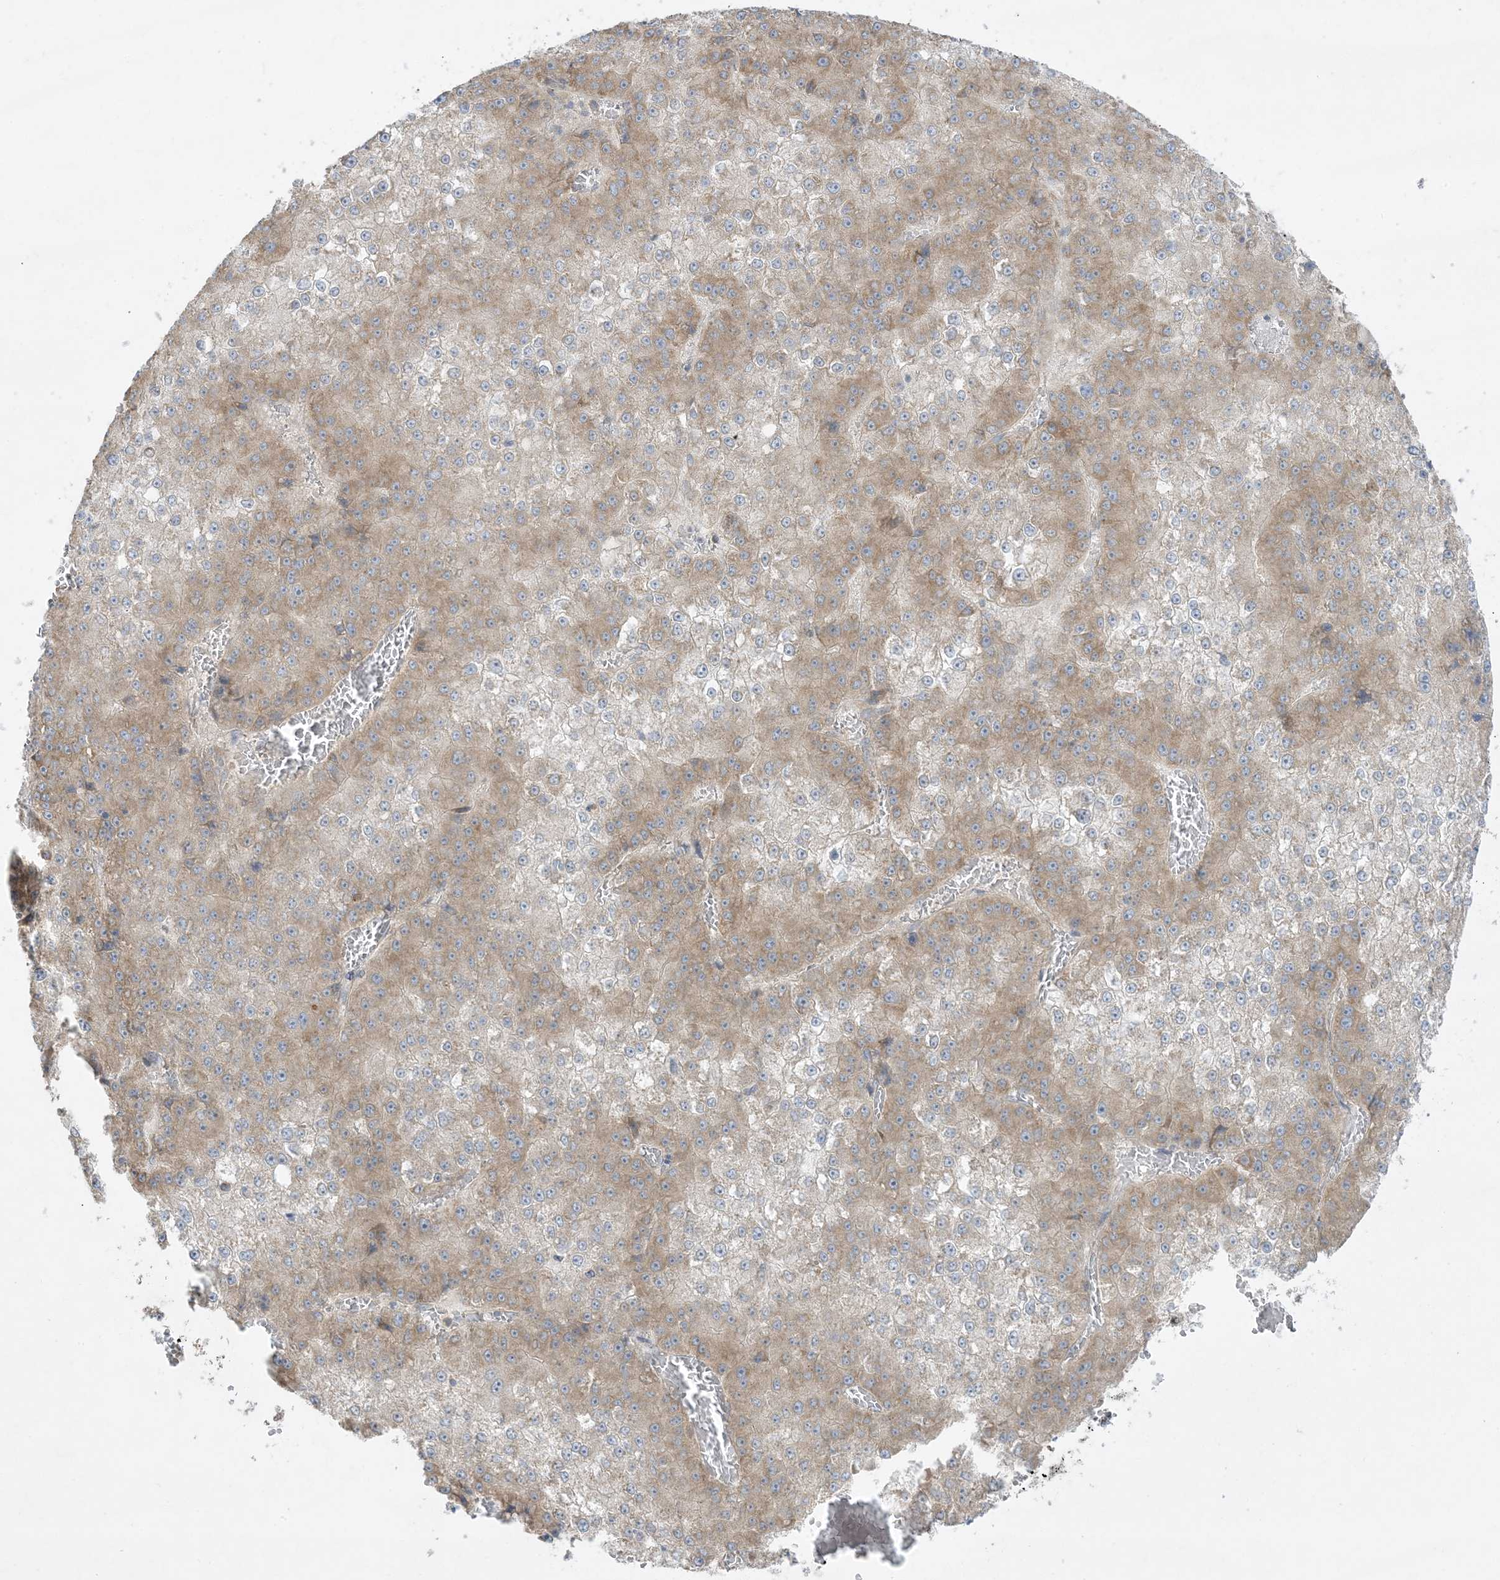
{"staining": {"intensity": "moderate", "quantity": "25%-75%", "location": "cytoplasmic/membranous"}, "tissue": "liver cancer", "cell_type": "Tumor cells", "image_type": "cancer", "snomed": [{"axis": "morphology", "description": "Carcinoma, Hepatocellular, NOS"}, {"axis": "topography", "description": "Liver"}], "caption": "Liver cancer (hepatocellular carcinoma) stained with a brown dye displays moderate cytoplasmic/membranous positive positivity in approximately 25%-75% of tumor cells.", "gene": "RPP40", "patient": {"sex": "female", "age": 73}}